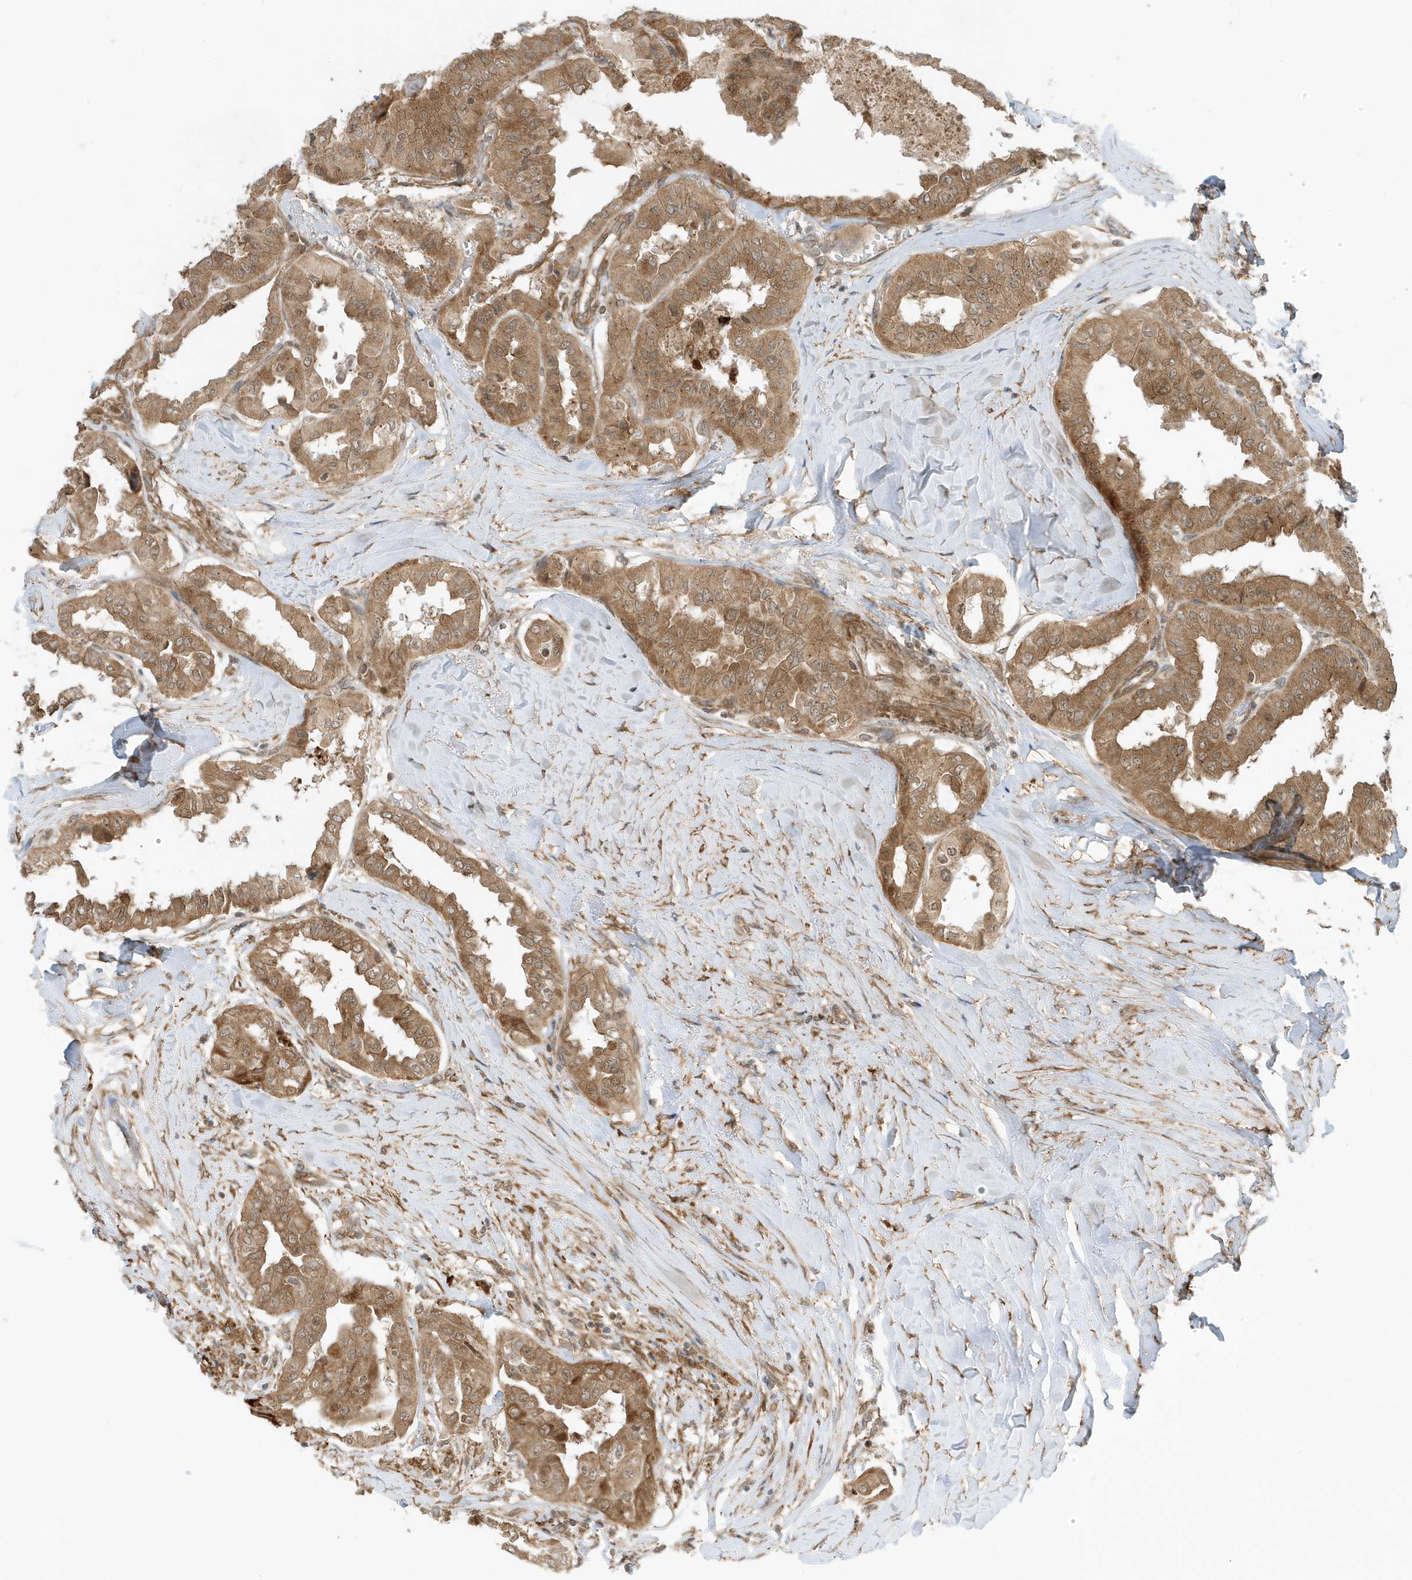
{"staining": {"intensity": "moderate", "quantity": ">75%", "location": "cytoplasmic/membranous"}, "tissue": "thyroid cancer", "cell_type": "Tumor cells", "image_type": "cancer", "snomed": [{"axis": "morphology", "description": "Papillary adenocarcinoma, NOS"}, {"axis": "topography", "description": "Thyroid gland"}], "caption": "Immunohistochemical staining of papillary adenocarcinoma (thyroid) exhibits medium levels of moderate cytoplasmic/membranous protein expression in approximately >75% of tumor cells.", "gene": "DHX36", "patient": {"sex": "female", "age": 59}}